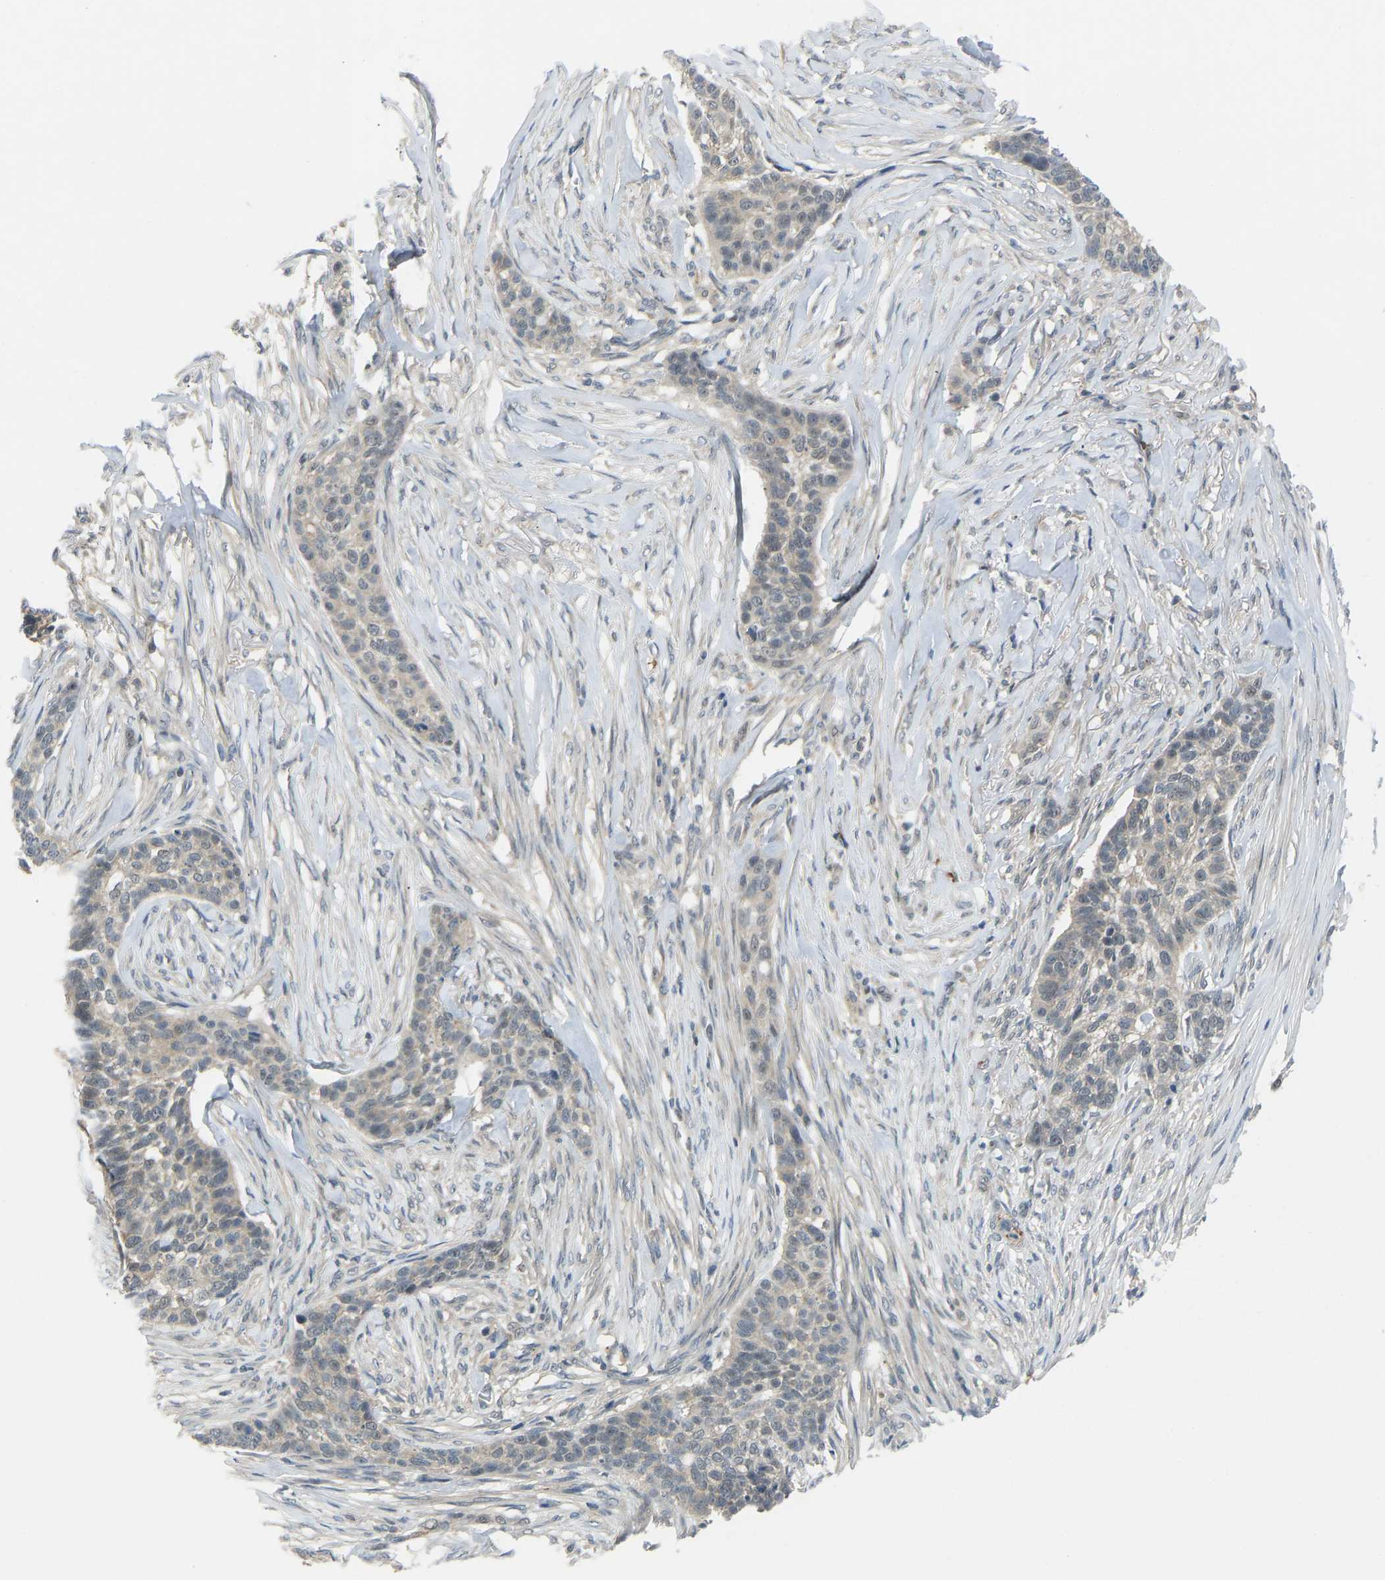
{"staining": {"intensity": "negative", "quantity": "none", "location": "none"}, "tissue": "skin cancer", "cell_type": "Tumor cells", "image_type": "cancer", "snomed": [{"axis": "morphology", "description": "Basal cell carcinoma"}, {"axis": "topography", "description": "Skin"}], "caption": "Immunohistochemistry (IHC) micrograph of neoplastic tissue: human skin cancer (basal cell carcinoma) stained with DAB exhibits no significant protein positivity in tumor cells.", "gene": "ZNF251", "patient": {"sex": "male", "age": 85}}